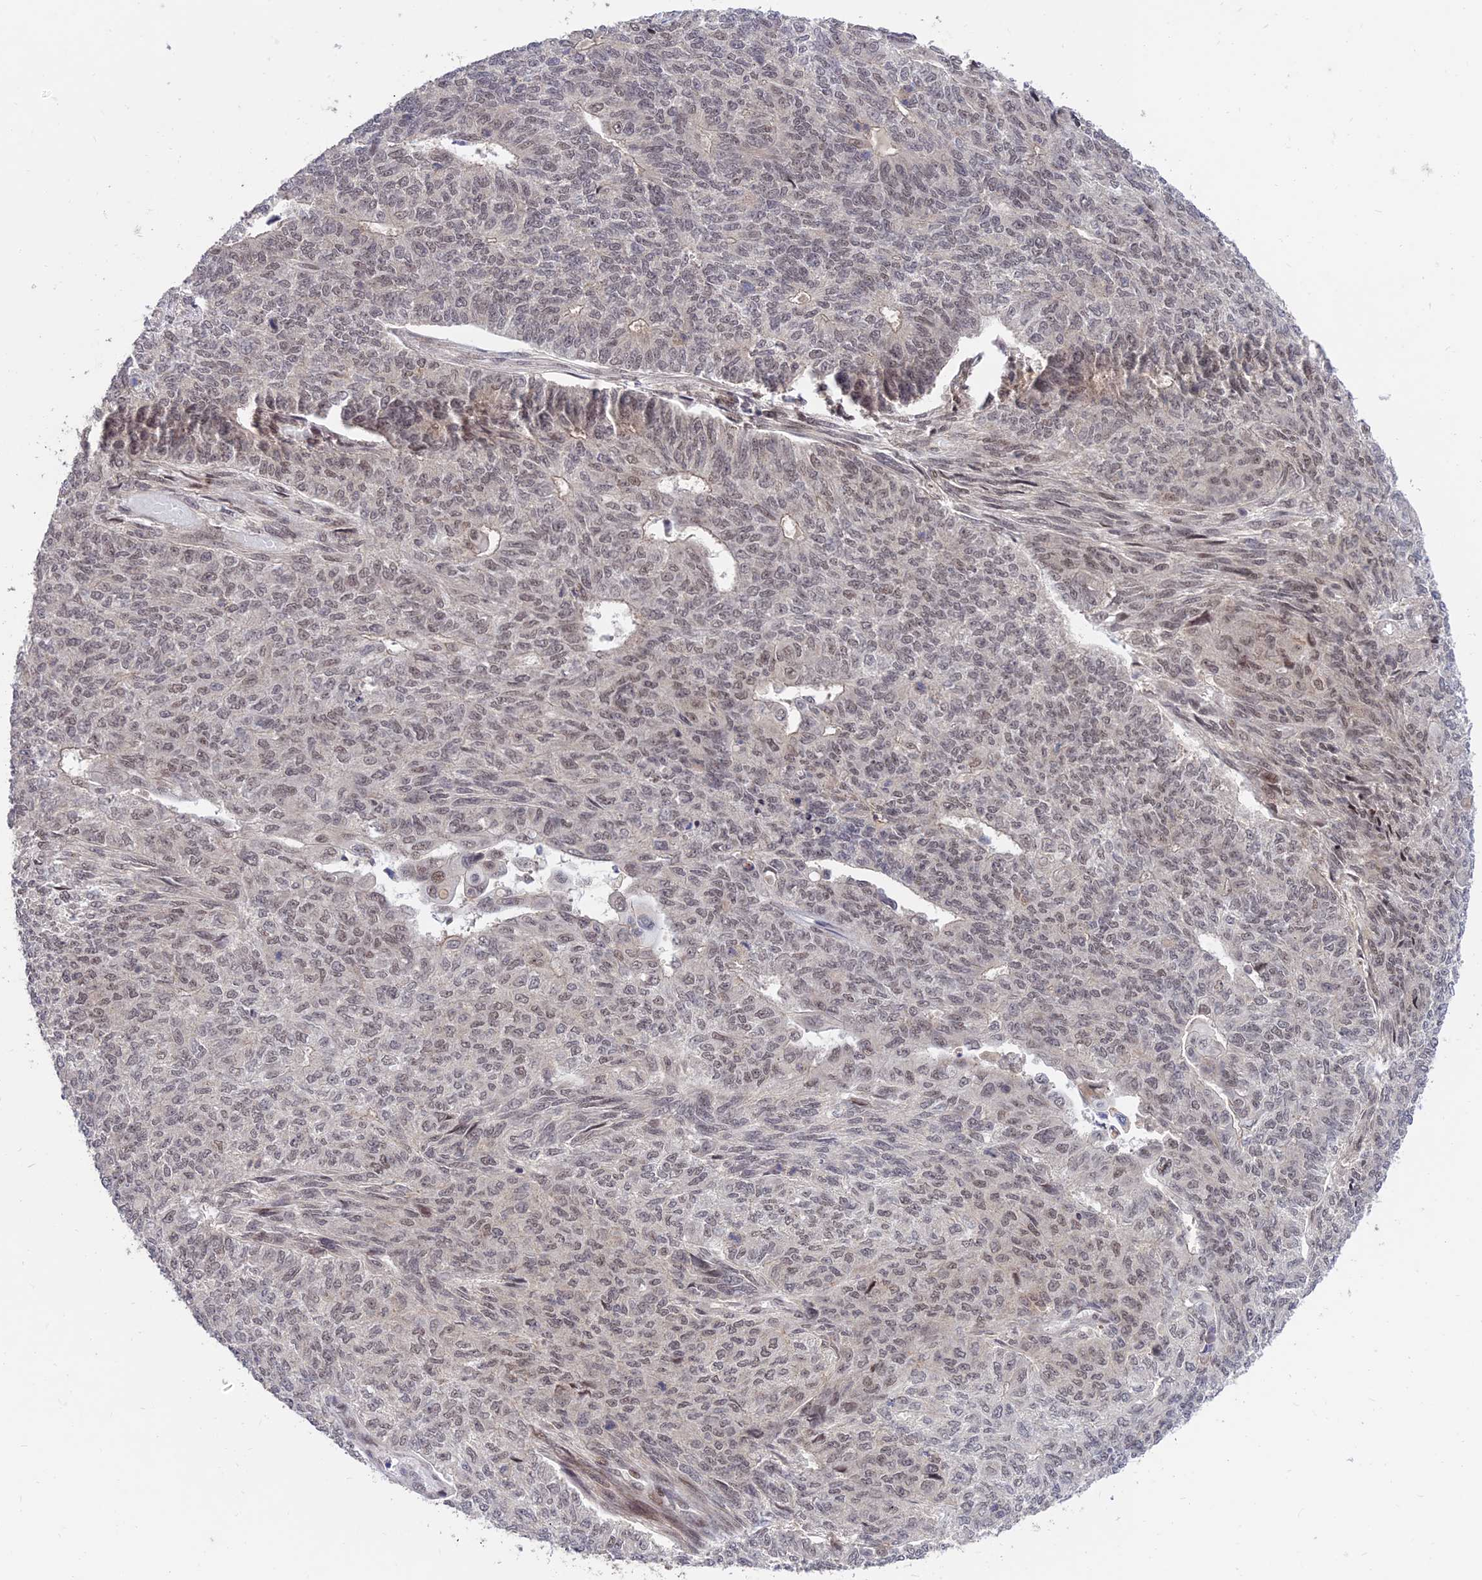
{"staining": {"intensity": "weak", "quantity": ">75%", "location": "nuclear"}, "tissue": "endometrial cancer", "cell_type": "Tumor cells", "image_type": "cancer", "snomed": [{"axis": "morphology", "description": "Adenocarcinoma, NOS"}, {"axis": "topography", "description": "Endometrium"}], "caption": "A brown stain labels weak nuclear positivity of a protein in human adenocarcinoma (endometrial) tumor cells.", "gene": "ZNF85", "patient": {"sex": "female", "age": 32}}